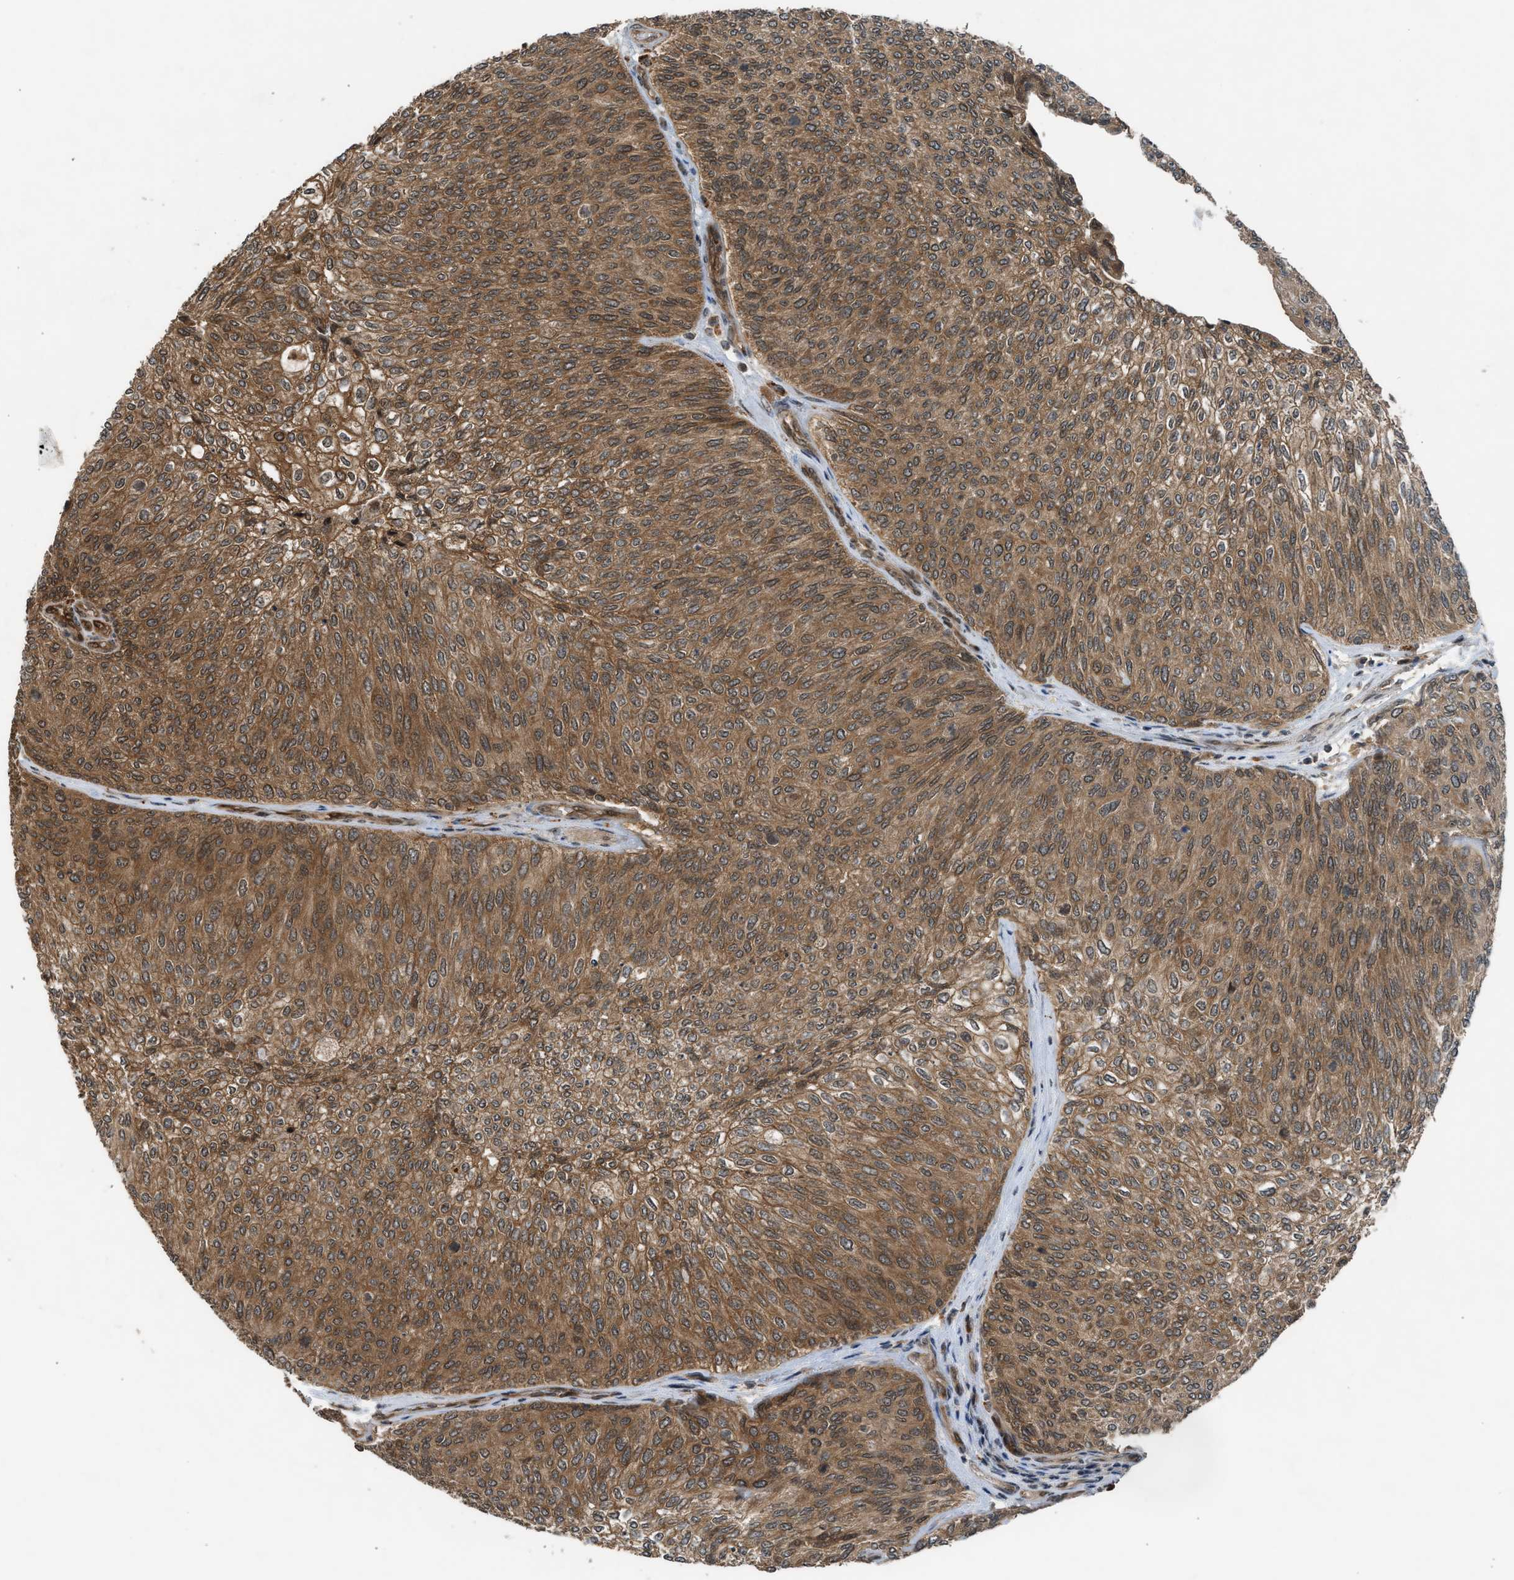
{"staining": {"intensity": "moderate", "quantity": ">75%", "location": "cytoplasmic/membranous"}, "tissue": "urothelial cancer", "cell_type": "Tumor cells", "image_type": "cancer", "snomed": [{"axis": "morphology", "description": "Urothelial carcinoma, Low grade"}, {"axis": "topography", "description": "Urinary bladder"}], "caption": "Brown immunohistochemical staining in urothelial cancer reveals moderate cytoplasmic/membranous positivity in approximately >75% of tumor cells. (Stains: DAB (3,3'-diaminobenzidine) in brown, nuclei in blue, Microscopy: brightfield microscopy at high magnification).", "gene": "TXNL1", "patient": {"sex": "female", "age": 79}}